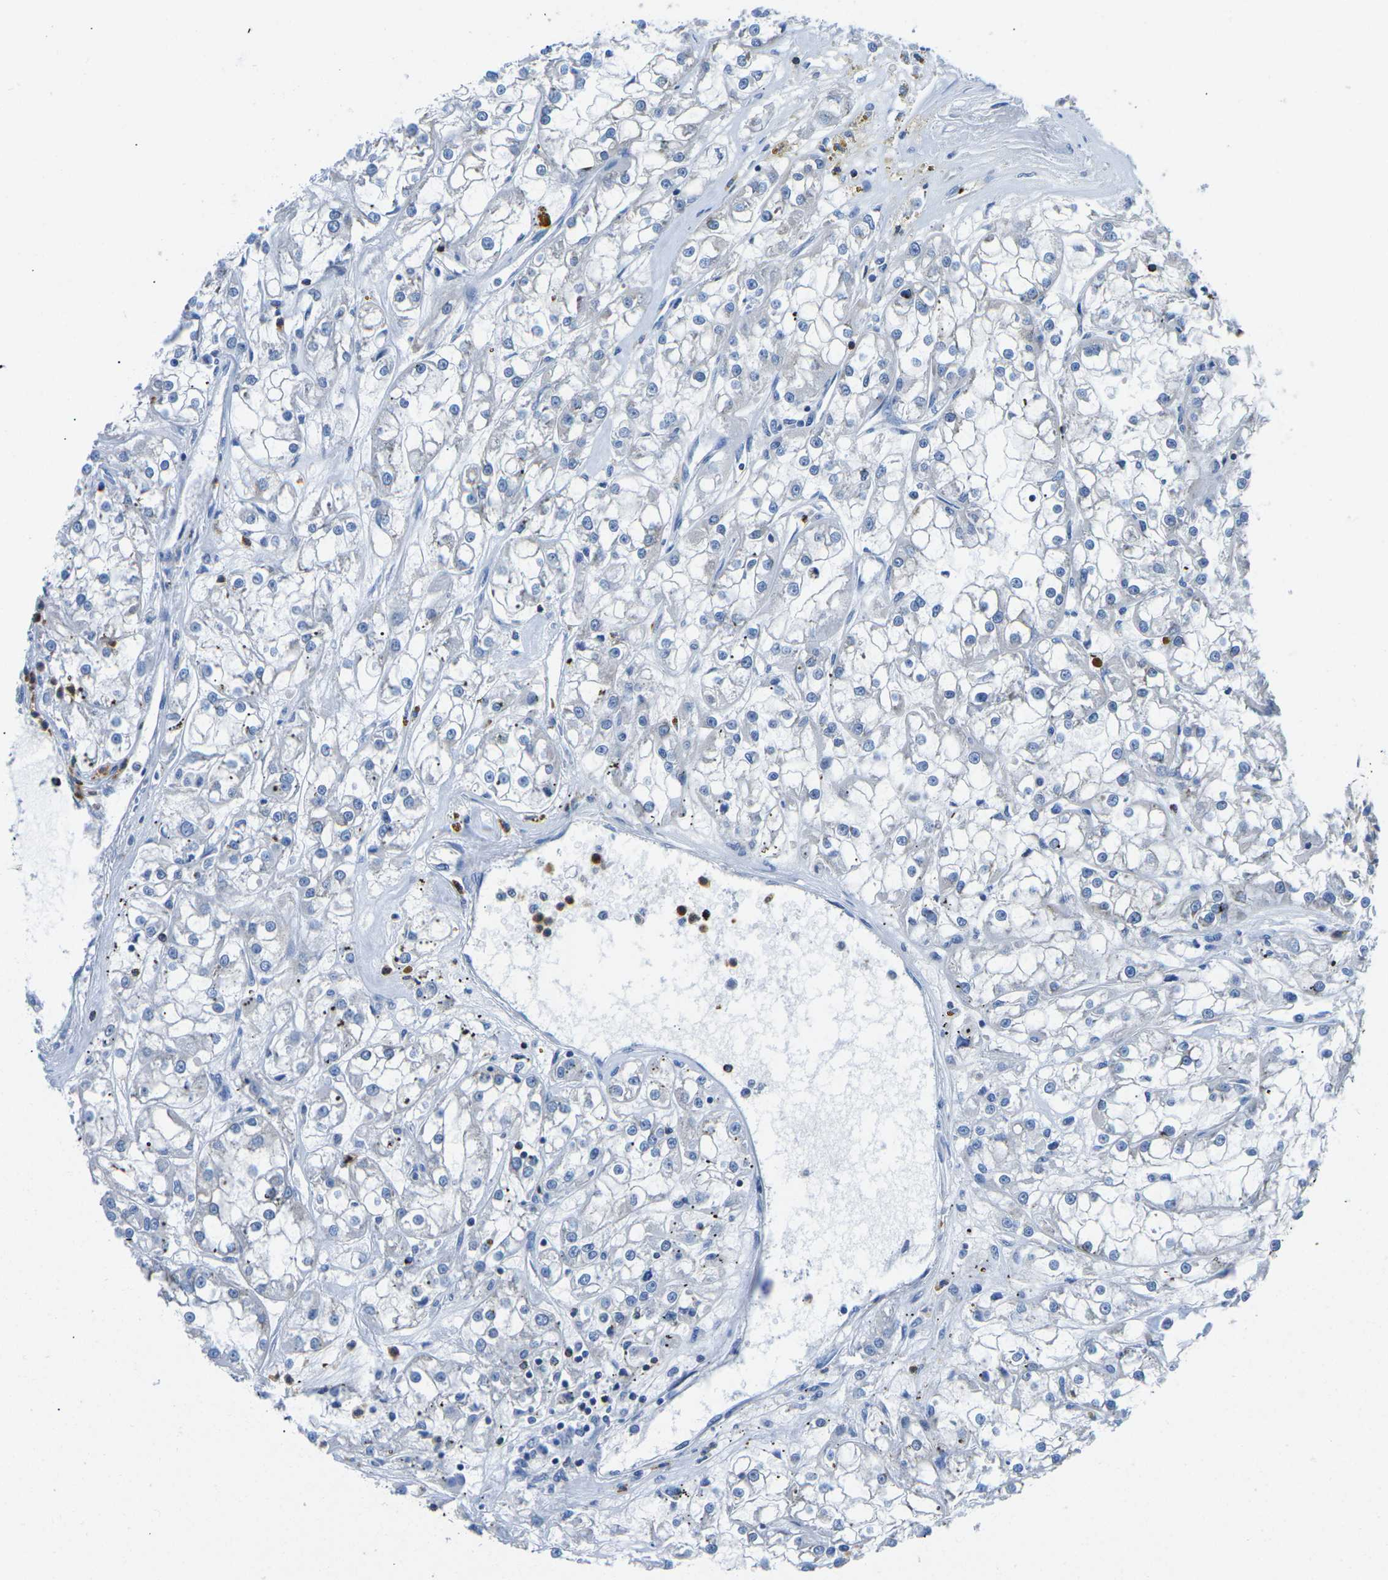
{"staining": {"intensity": "negative", "quantity": "none", "location": "none"}, "tissue": "renal cancer", "cell_type": "Tumor cells", "image_type": "cancer", "snomed": [{"axis": "morphology", "description": "Adenocarcinoma, NOS"}, {"axis": "topography", "description": "Kidney"}], "caption": "Renal adenocarcinoma stained for a protein using immunohistochemistry (IHC) exhibits no positivity tumor cells.", "gene": "MC4R", "patient": {"sex": "female", "age": 52}}